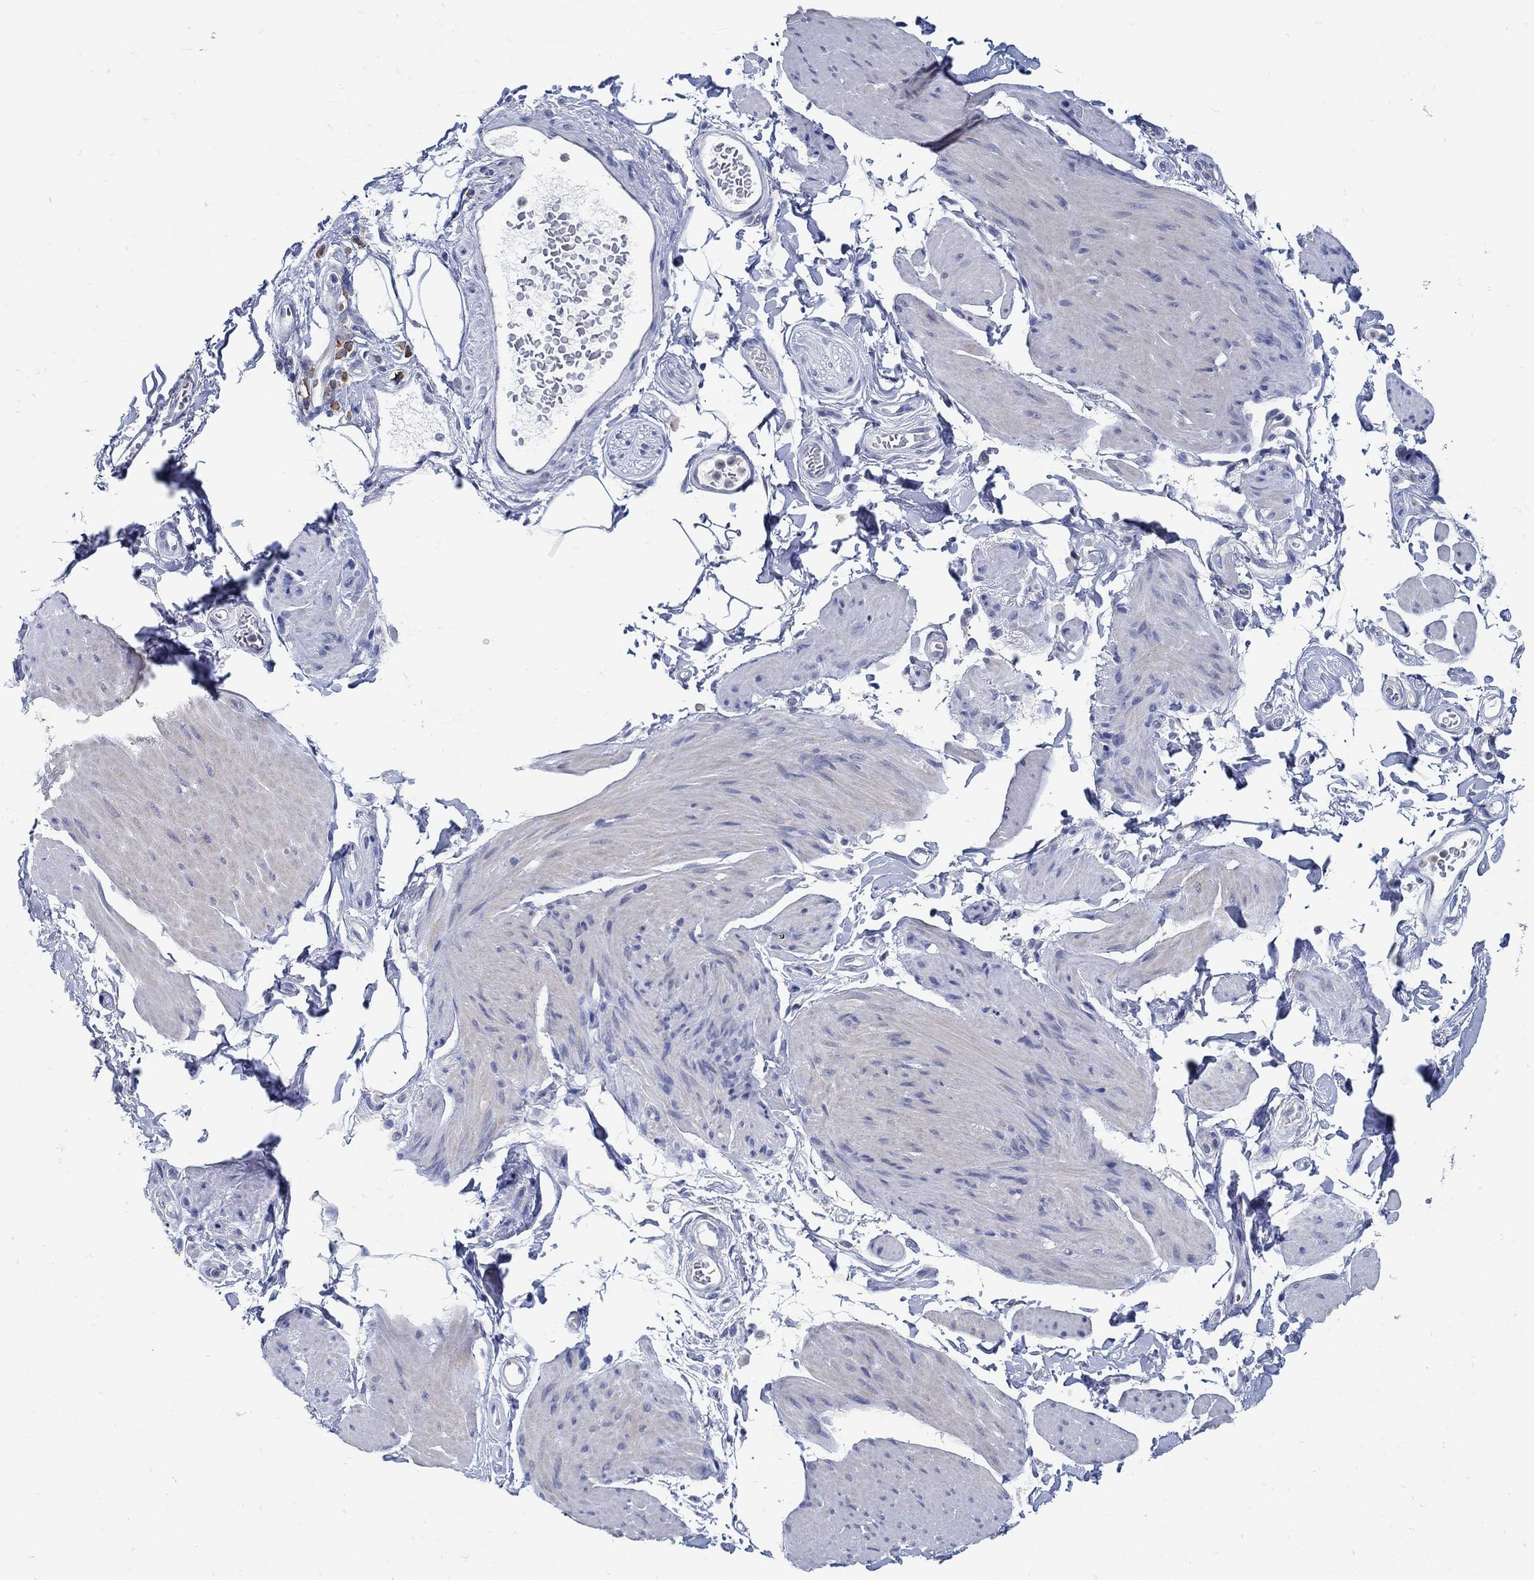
{"staining": {"intensity": "negative", "quantity": "none", "location": "none"}, "tissue": "smooth muscle", "cell_type": "Smooth muscle cells", "image_type": "normal", "snomed": [{"axis": "morphology", "description": "Normal tissue, NOS"}, {"axis": "topography", "description": "Adipose tissue"}, {"axis": "topography", "description": "Smooth muscle"}, {"axis": "topography", "description": "Peripheral nerve tissue"}], "caption": "Immunohistochemistry (IHC) of normal smooth muscle shows no positivity in smooth muscle cells. (DAB (3,3'-diaminobenzidine) immunohistochemistry (IHC) visualized using brightfield microscopy, high magnification).", "gene": "PCDH11X", "patient": {"sex": "male", "age": 83}}